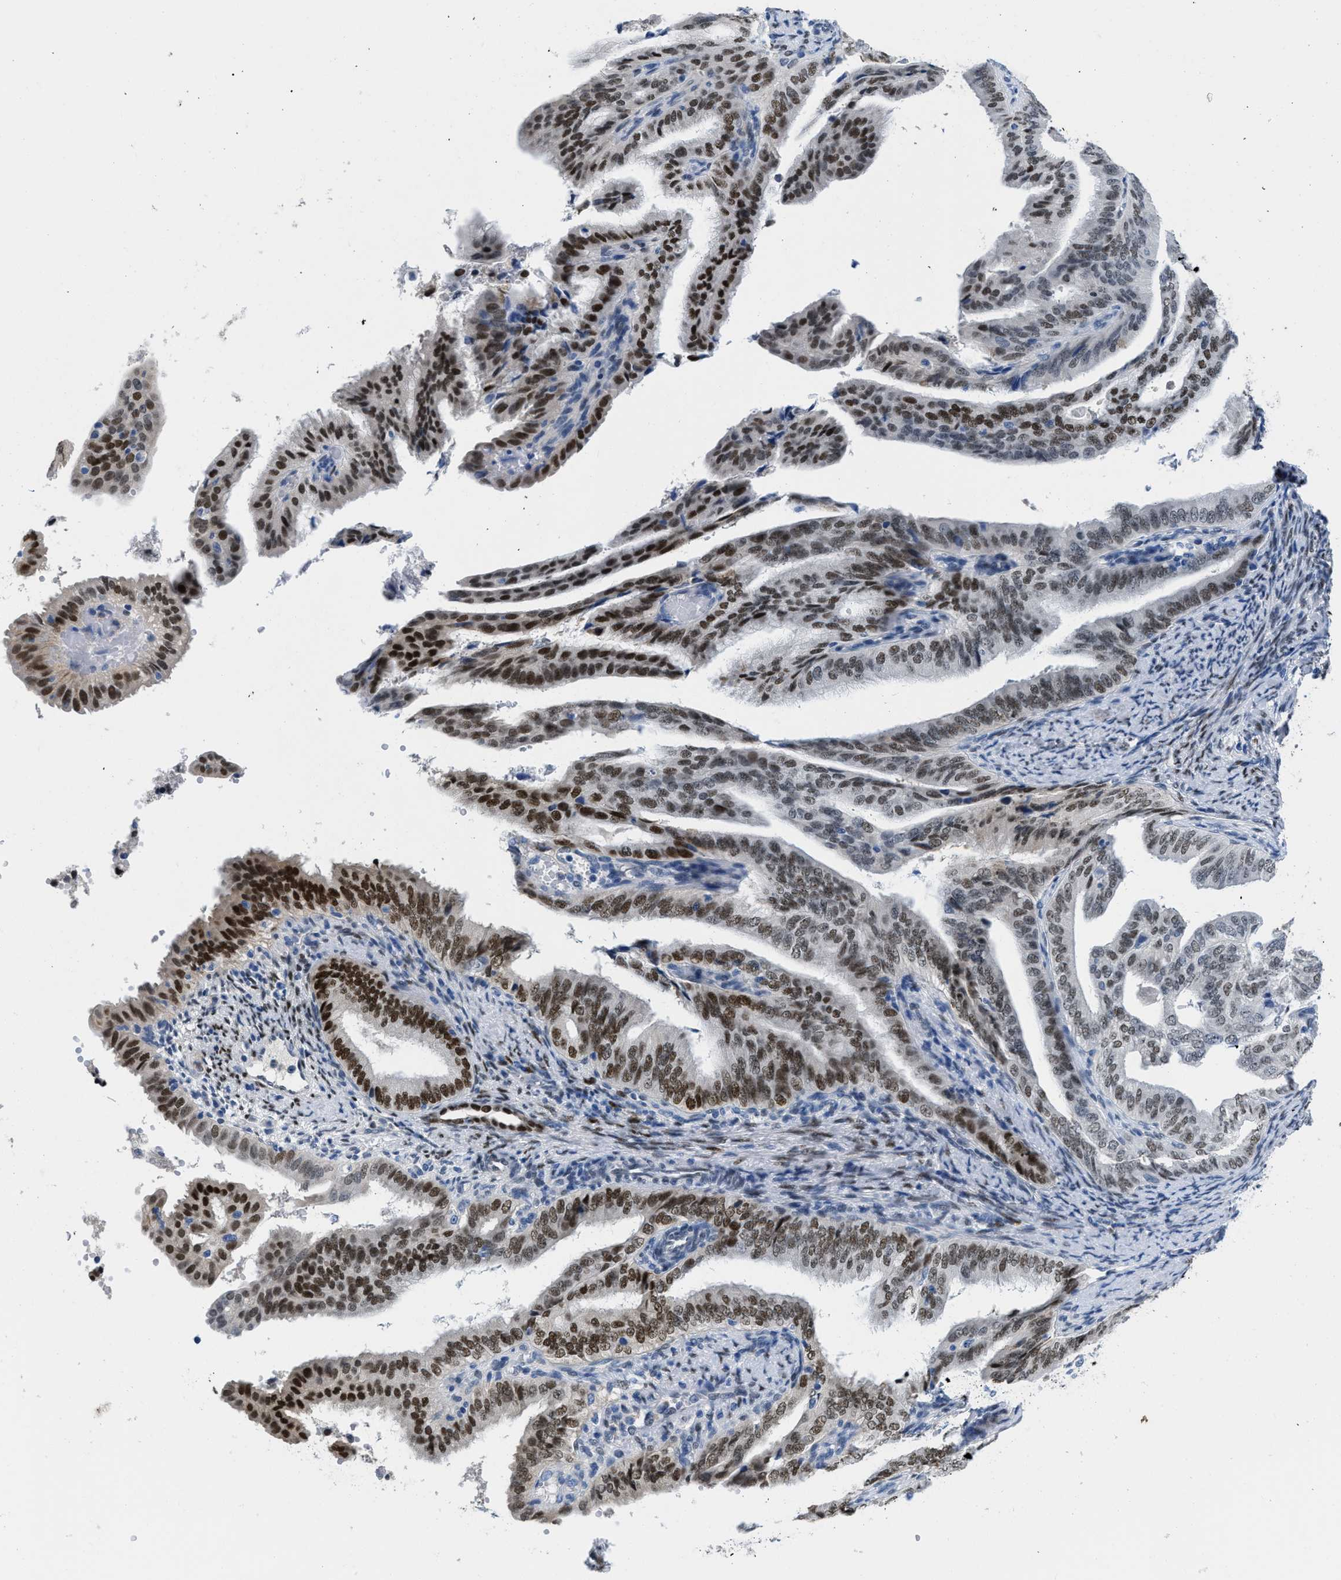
{"staining": {"intensity": "strong", "quantity": ">75%", "location": "nuclear"}, "tissue": "endometrial cancer", "cell_type": "Tumor cells", "image_type": "cancer", "snomed": [{"axis": "morphology", "description": "Adenocarcinoma, NOS"}, {"axis": "topography", "description": "Endometrium"}], "caption": "The photomicrograph displays a brown stain indicating the presence of a protein in the nuclear of tumor cells in endometrial cancer. The protein of interest is shown in brown color, while the nuclei are stained blue.", "gene": "NFIX", "patient": {"sex": "female", "age": 58}}